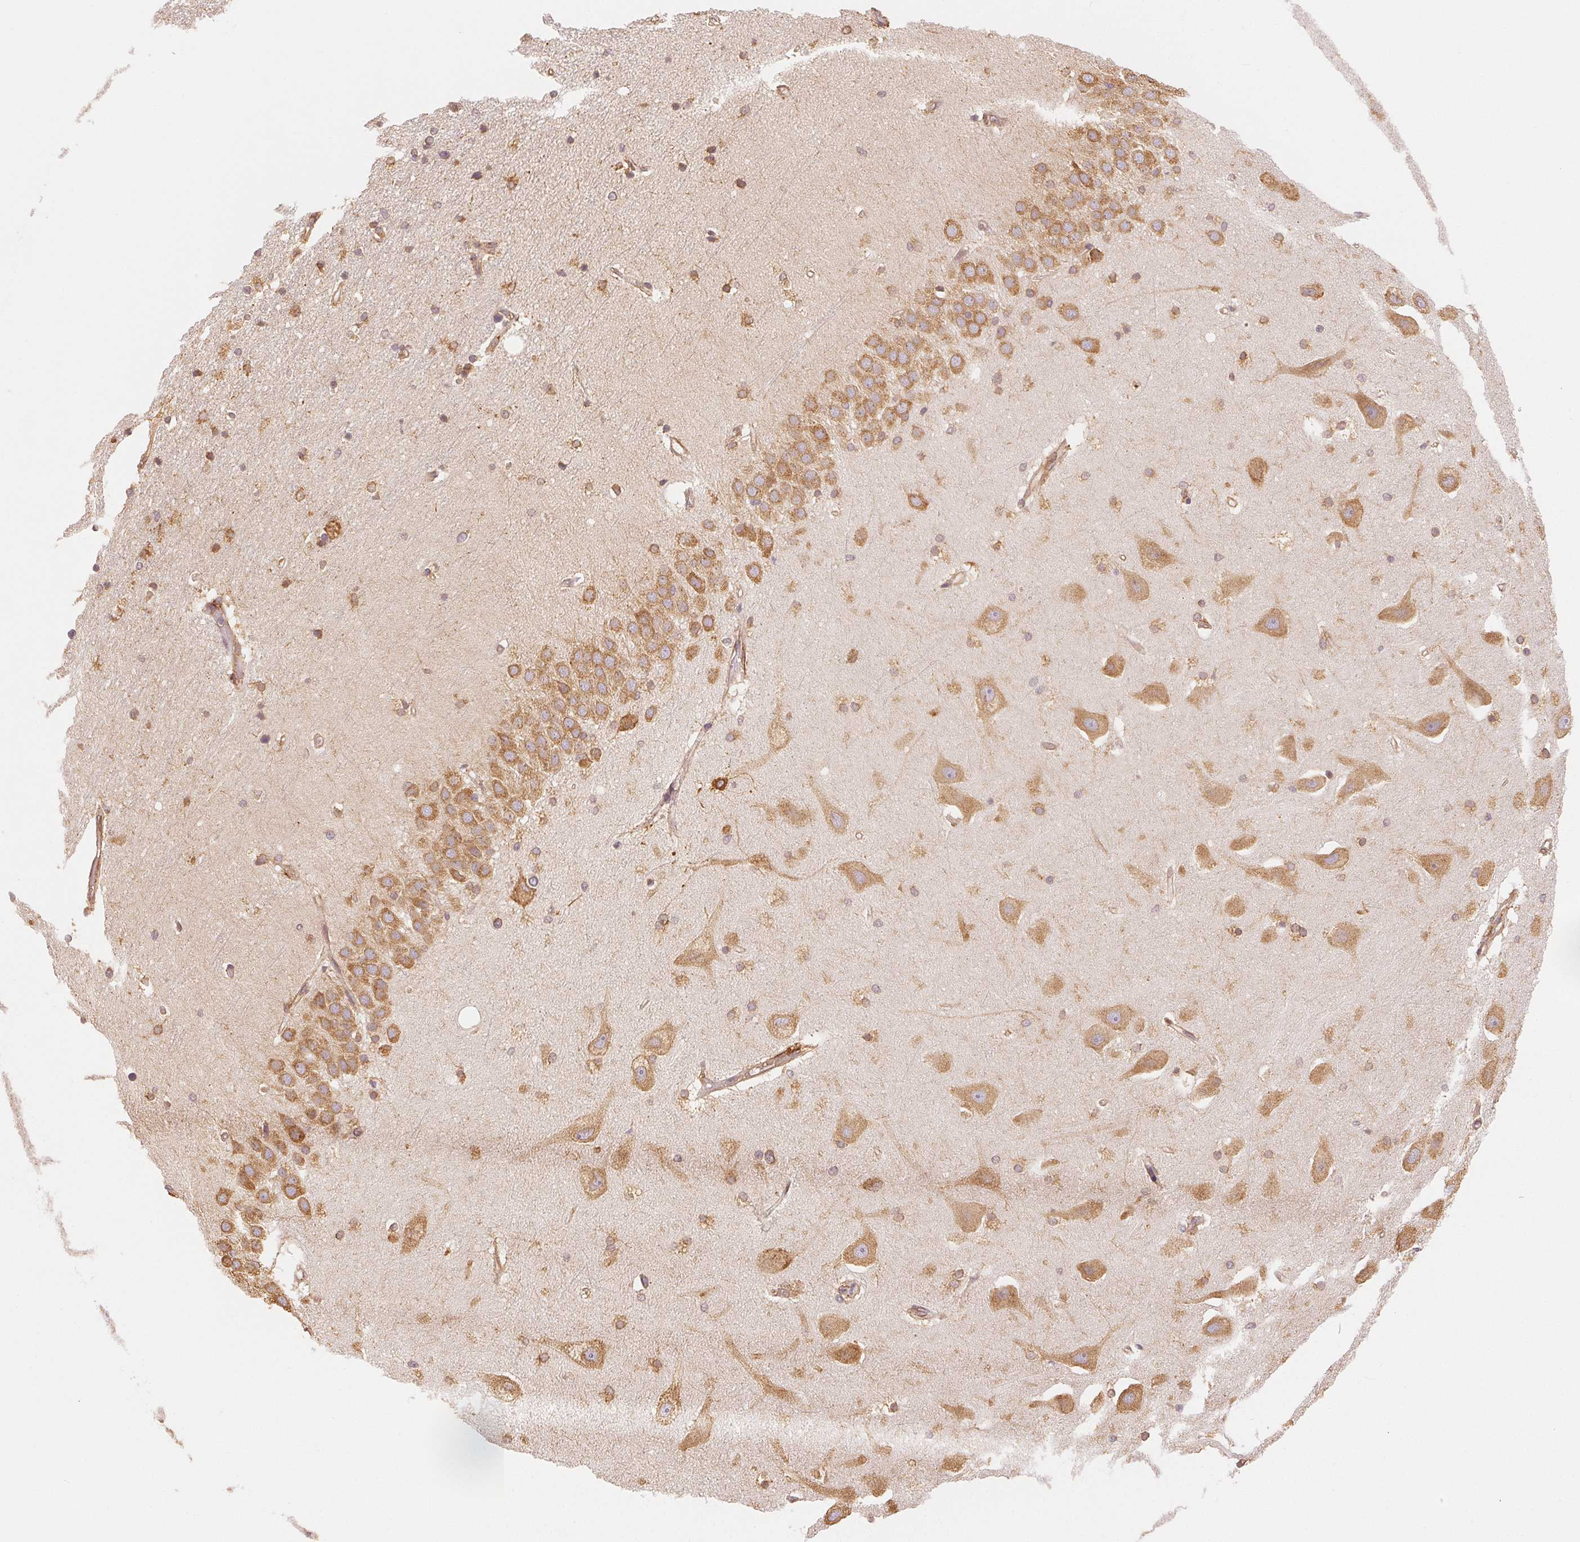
{"staining": {"intensity": "moderate", "quantity": "<25%", "location": "cytoplasmic/membranous"}, "tissue": "hippocampus", "cell_type": "Glial cells", "image_type": "normal", "snomed": [{"axis": "morphology", "description": "Normal tissue, NOS"}, {"axis": "topography", "description": "Hippocampus"}], "caption": "IHC (DAB (3,3'-diaminobenzidine)) staining of benign hippocampus reveals moderate cytoplasmic/membranous protein staining in approximately <25% of glial cells.", "gene": "RCN3", "patient": {"sex": "male", "age": 63}}